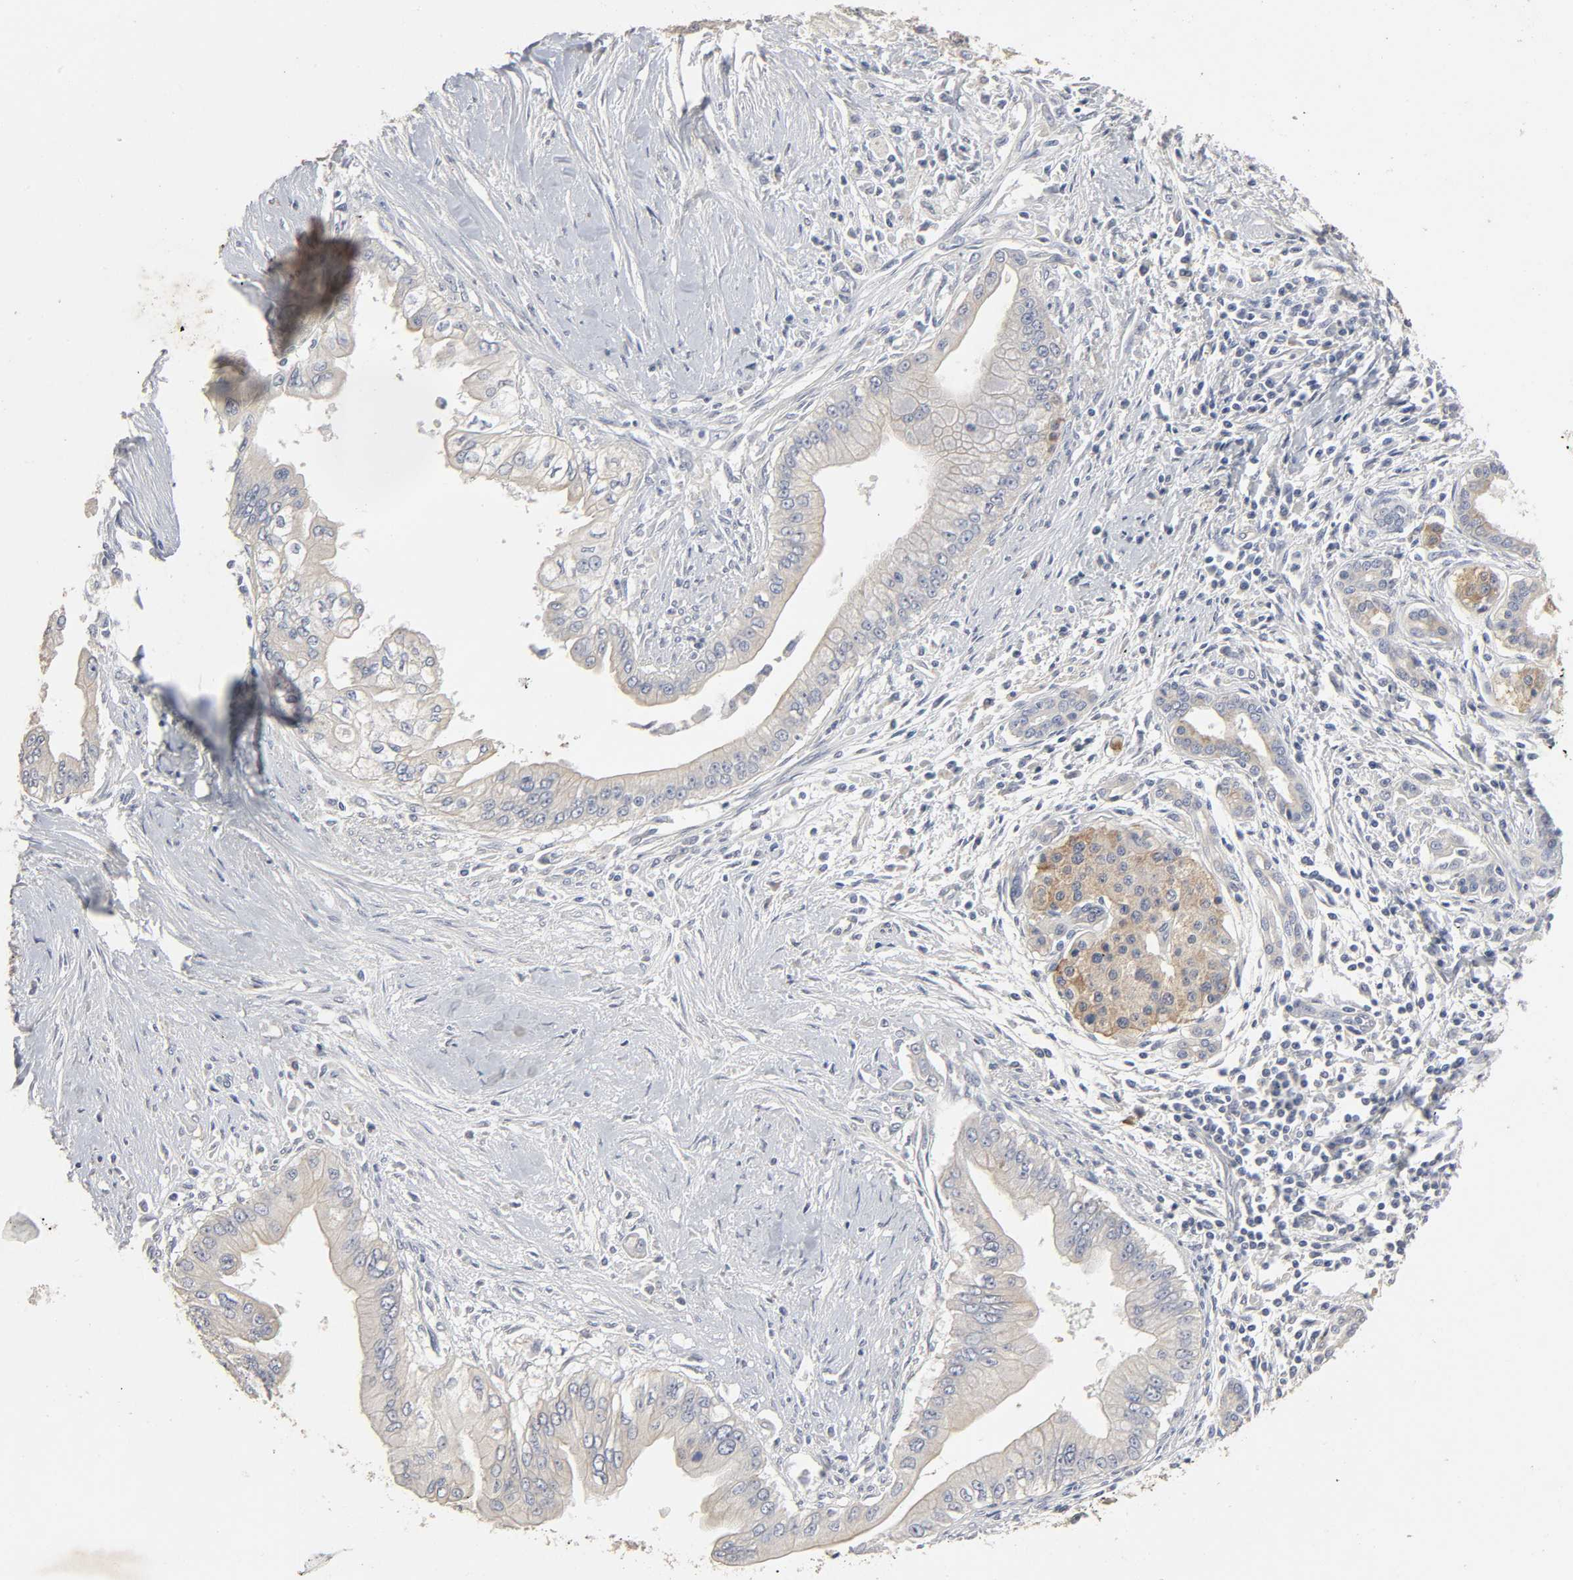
{"staining": {"intensity": "negative", "quantity": "none", "location": "none"}, "tissue": "pancreatic cancer", "cell_type": "Tumor cells", "image_type": "cancer", "snomed": [{"axis": "morphology", "description": "Adenocarcinoma, NOS"}, {"axis": "topography", "description": "Pancreas"}], "caption": "Adenocarcinoma (pancreatic) was stained to show a protein in brown. There is no significant positivity in tumor cells. (Stains: DAB IHC with hematoxylin counter stain, Microscopy: brightfield microscopy at high magnification).", "gene": "SLC10A2", "patient": {"sex": "male", "age": 59}}